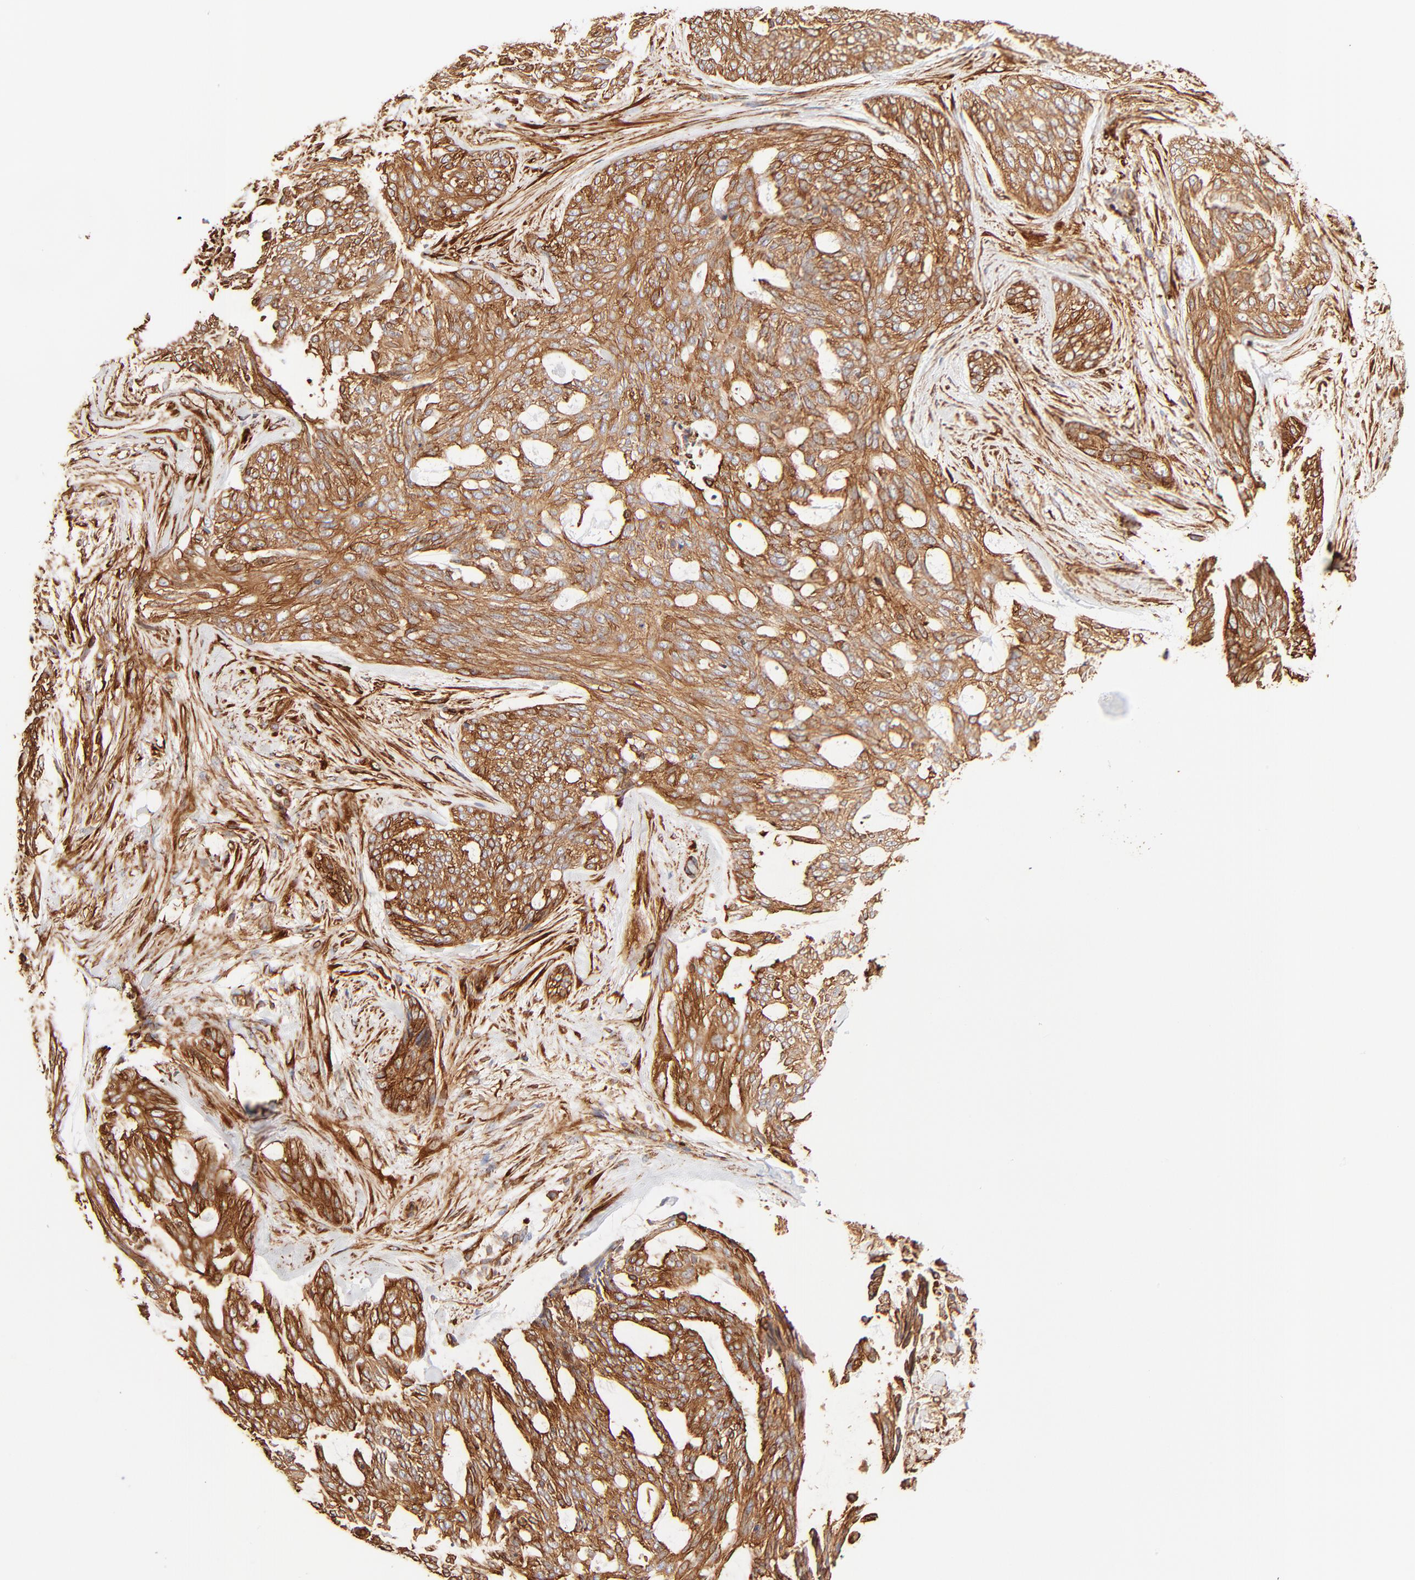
{"staining": {"intensity": "strong", "quantity": ">75%", "location": "cytoplasmic/membranous"}, "tissue": "skin cancer", "cell_type": "Tumor cells", "image_type": "cancer", "snomed": [{"axis": "morphology", "description": "Normal tissue, NOS"}, {"axis": "morphology", "description": "Basal cell carcinoma"}, {"axis": "topography", "description": "Skin"}], "caption": "A micrograph of human basal cell carcinoma (skin) stained for a protein demonstrates strong cytoplasmic/membranous brown staining in tumor cells. Using DAB (brown) and hematoxylin (blue) stains, captured at high magnification using brightfield microscopy.", "gene": "FLNA", "patient": {"sex": "female", "age": 71}}